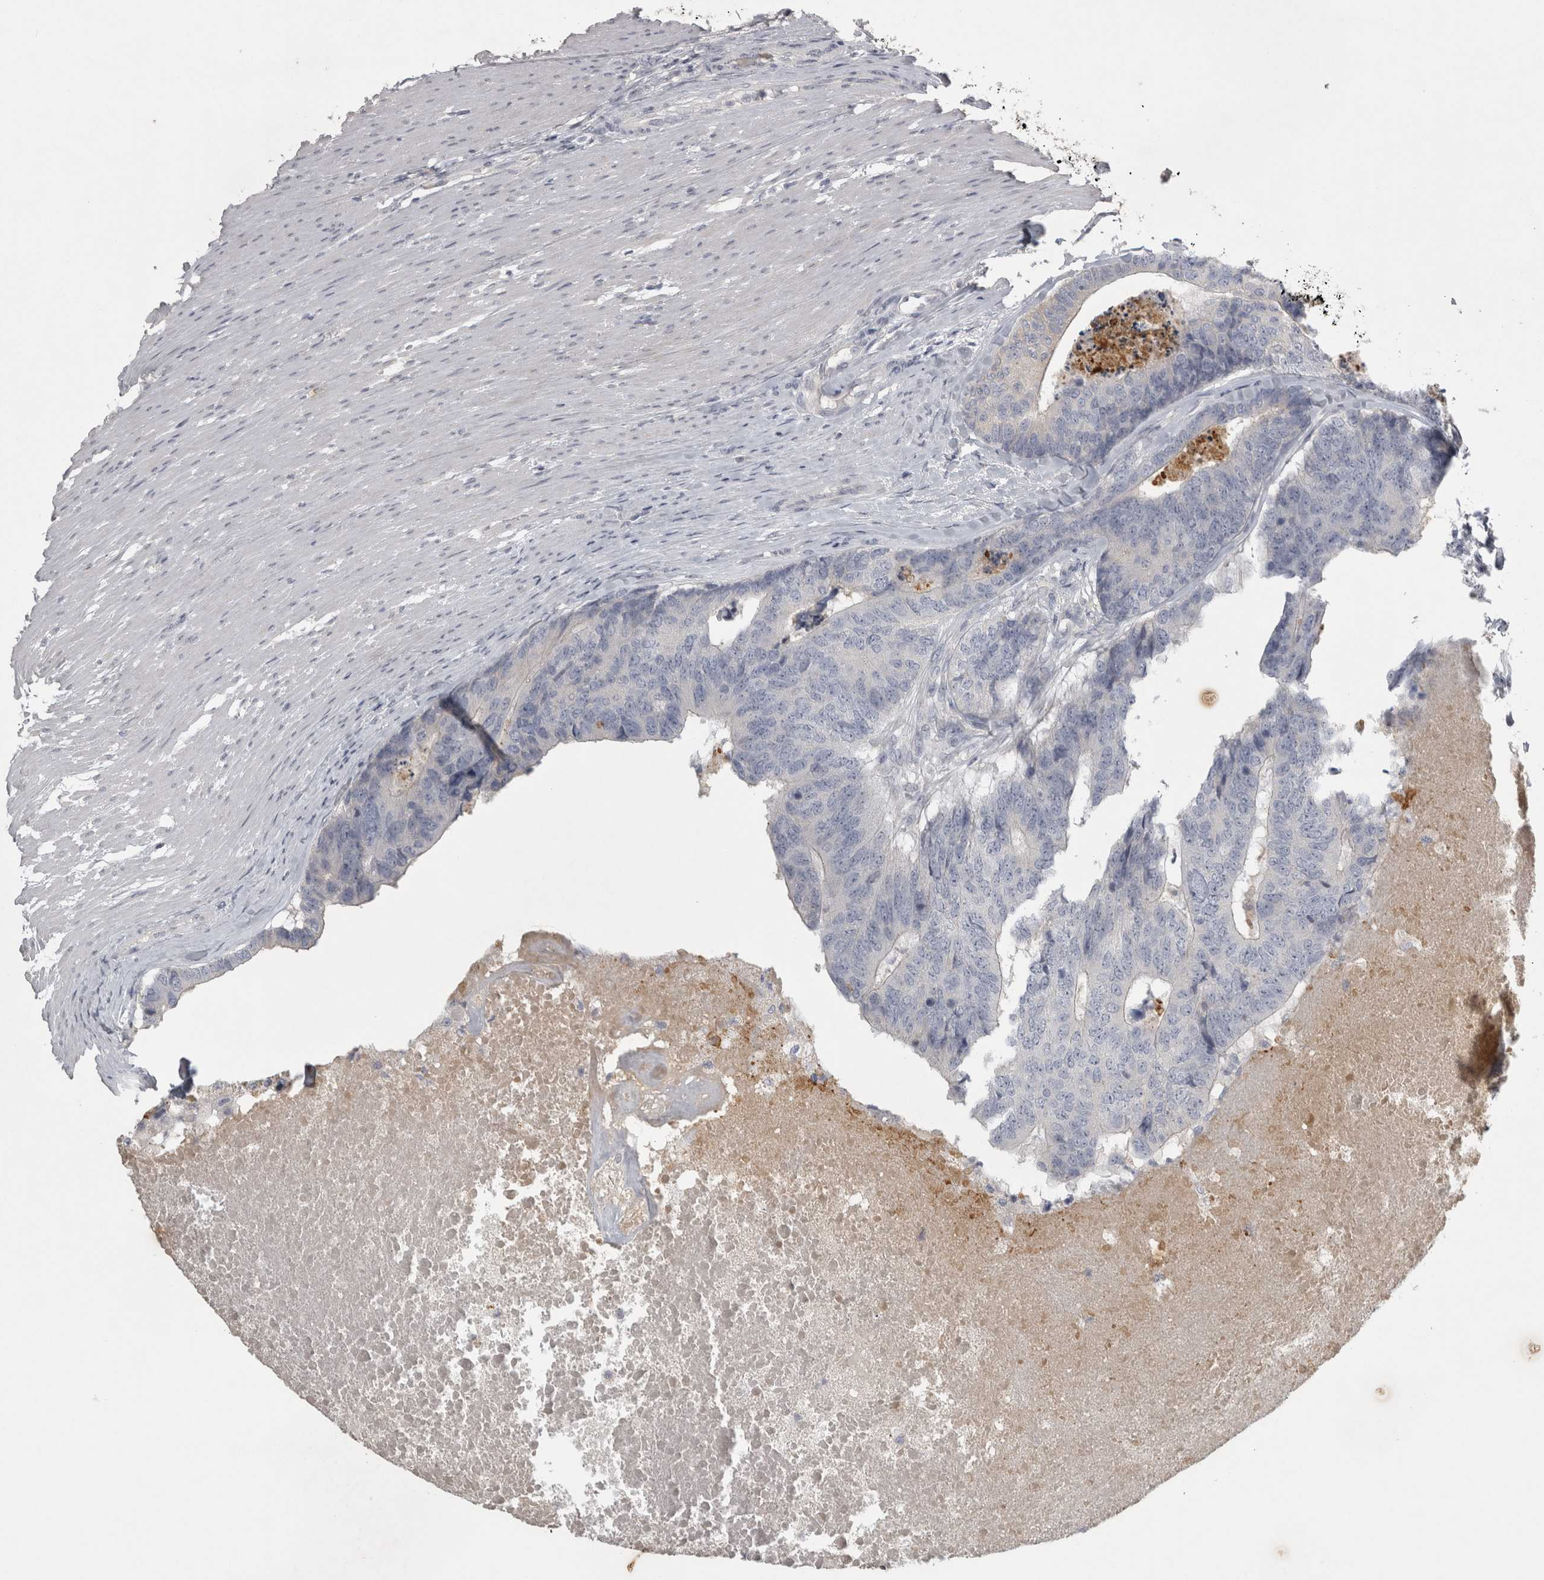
{"staining": {"intensity": "negative", "quantity": "none", "location": "none"}, "tissue": "colorectal cancer", "cell_type": "Tumor cells", "image_type": "cancer", "snomed": [{"axis": "morphology", "description": "Adenocarcinoma, NOS"}, {"axis": "topography", "description": "Colon"}], "caption": "This is an immunohistochemistry (IHC) micrograph of human colorectal cancer. There is no staining in tumor cells.", "gene": "ENPP7", "patient": {"sex": "female", "age": 67}}